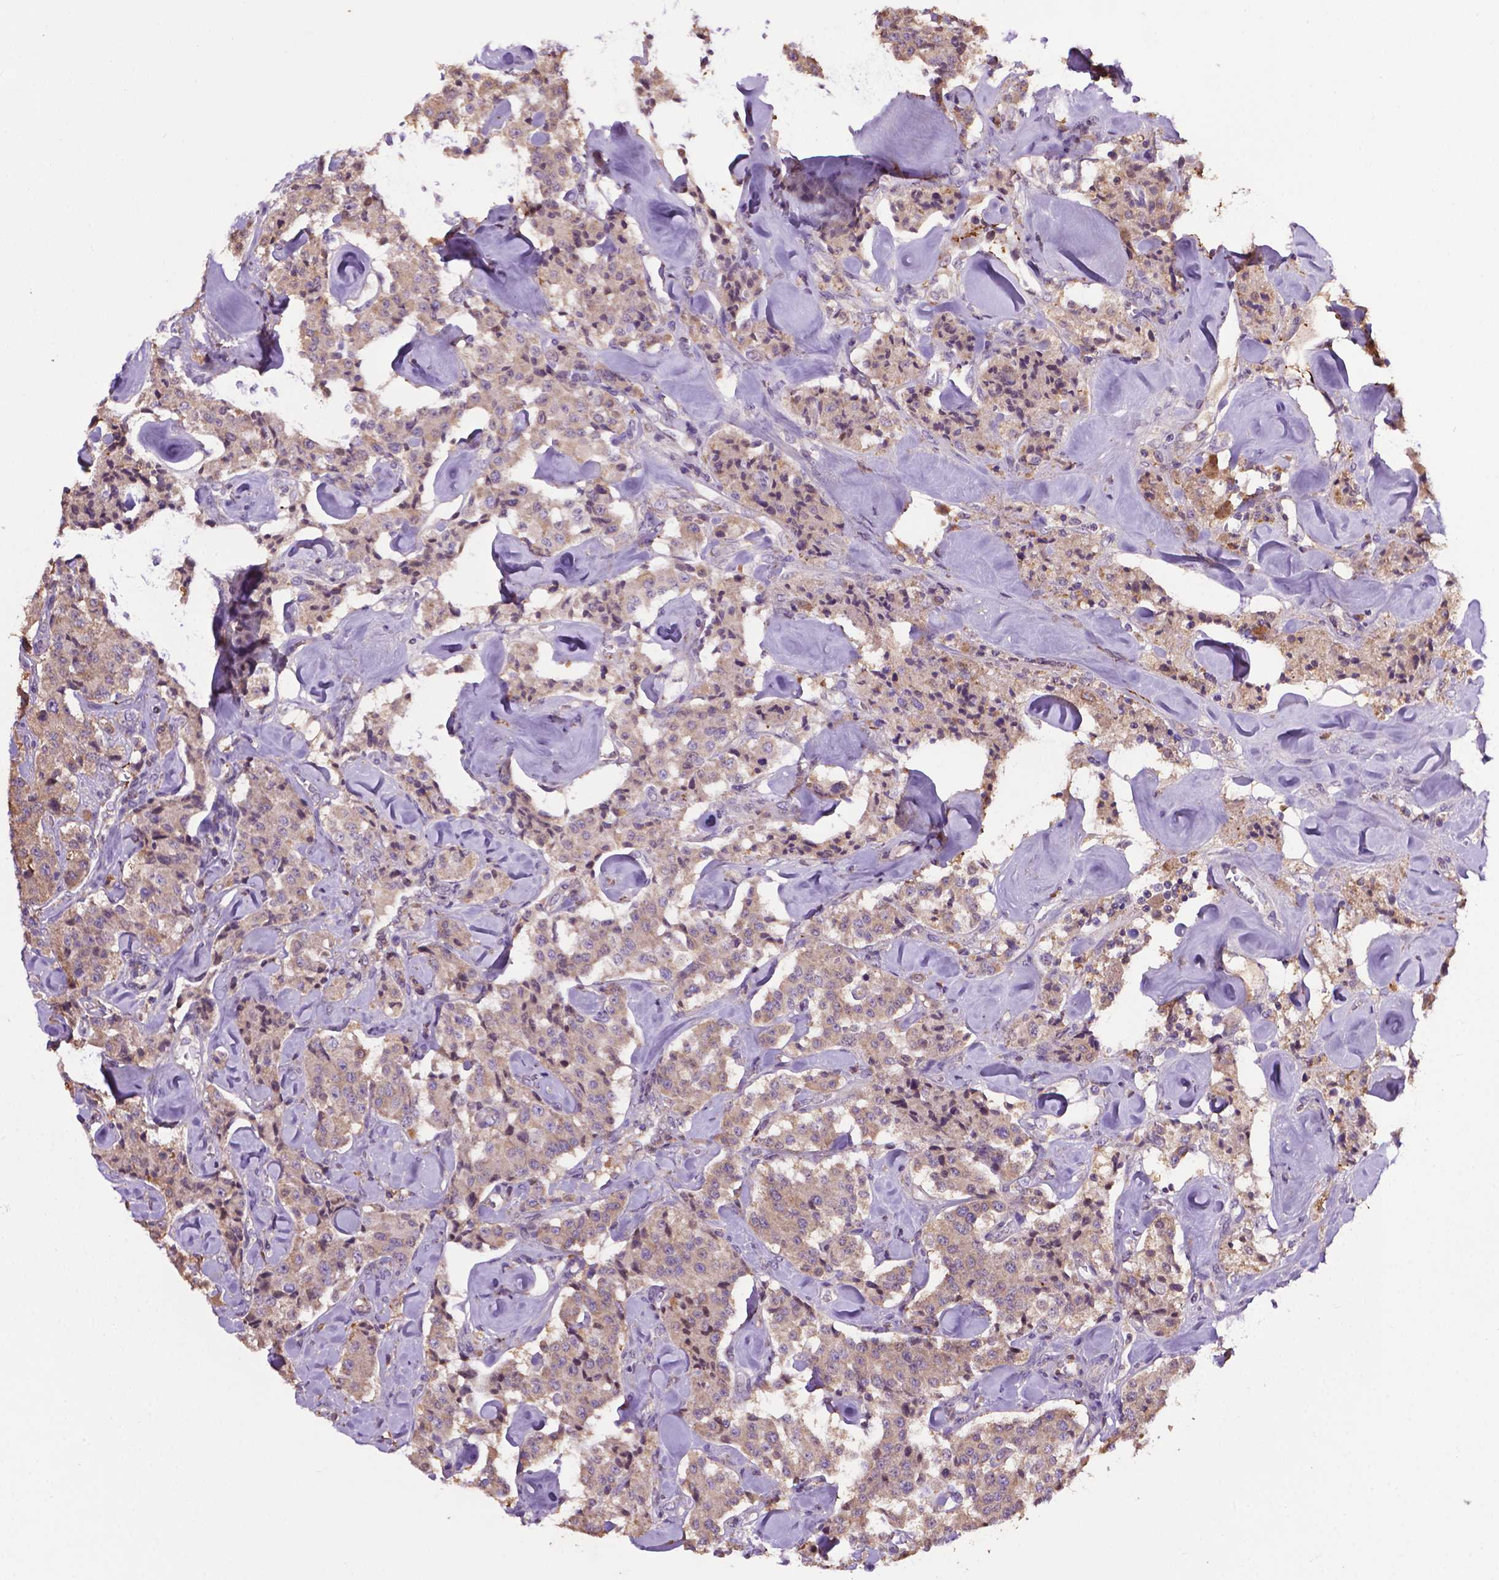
{"staining": {"intensity": "weak", "quantity": "25%-75%", "location": "cytoplasmic/membranous"}, "tissue": "carcinoid", "cell_type": "Tumor cells", "image_type": "cancer", "snomed": [{"axis": "morphology", "description": "Carcinoid, malignant, NOS"}, {"axis": "topography", "description": "Pancreas"}], "caption": "IHC of human carcinoid reveals low levels of weak cytoplasmic/membranous expression in about 25%-75% of tumor cells.", "gene": "SPNS2", "patient": {"sex": "male", "age": 41}}